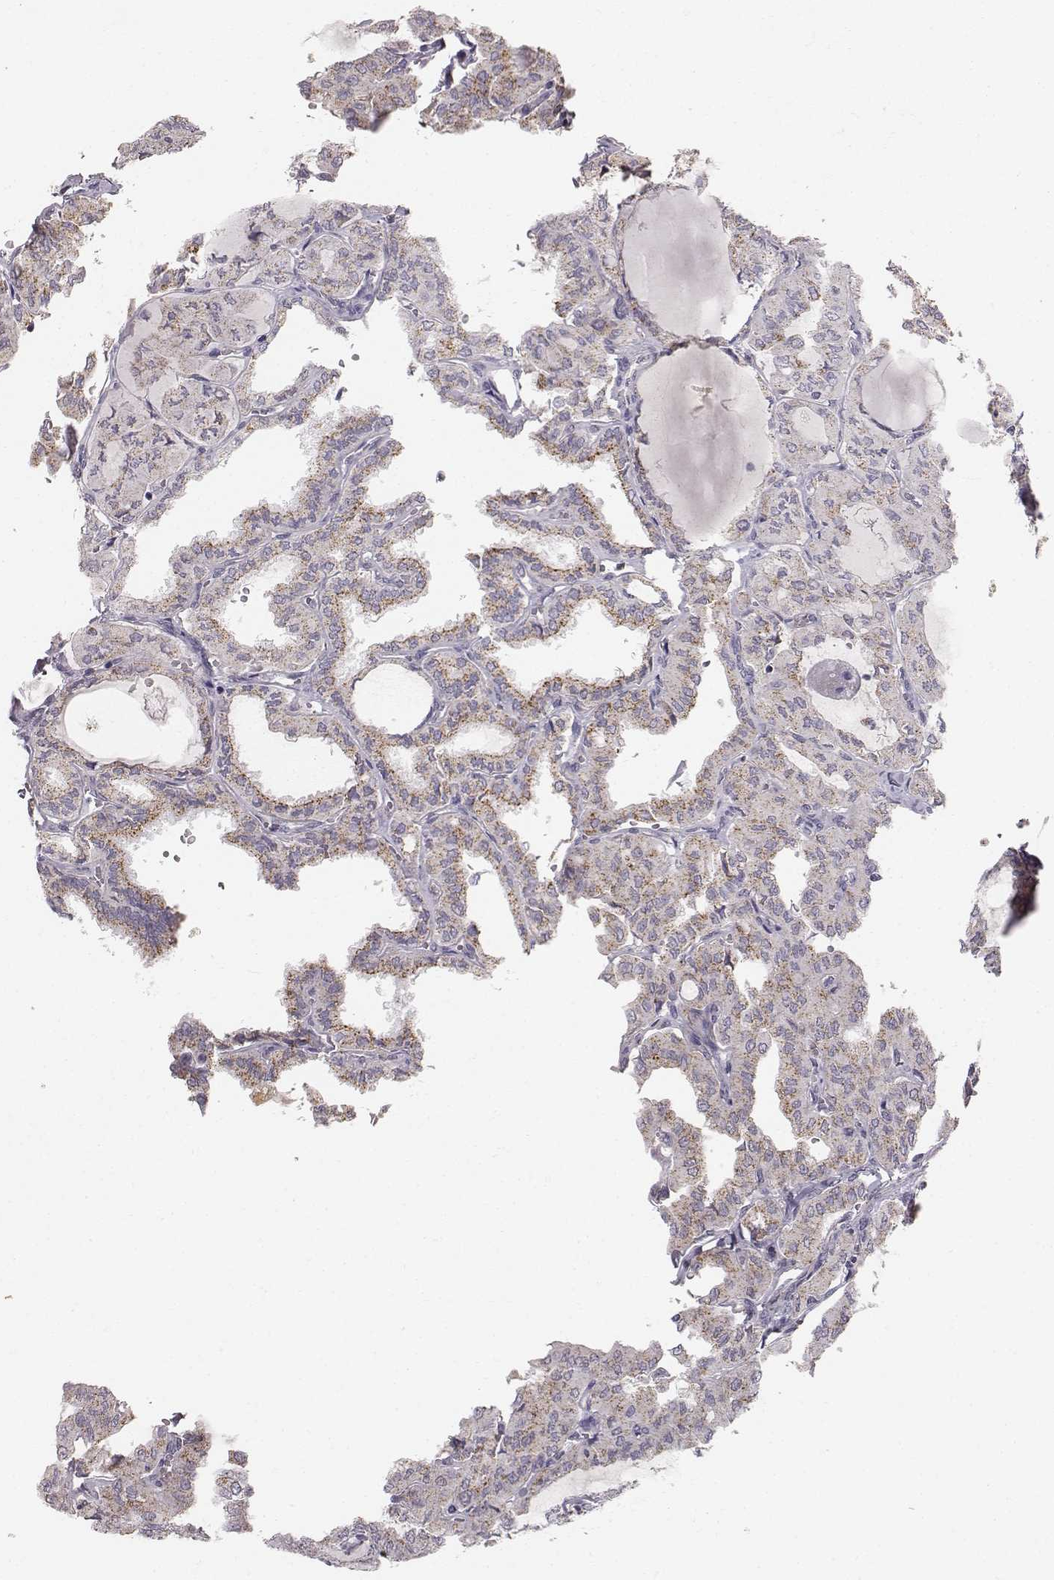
{"staining": {"intensity": "moderate", "quantity": ">75%", "location": "cytoplasmic/membranous"}, "tissue": "thyroid cancer", "cell_type": "Tumor cells", "image_type": "cancer", "snomed": [{"axis": "morphology", "description": "Papillary adenocarcinoma, NOS"}, {"axis": "topography", "description": "Thyroid gland"}], "caption": "A photomicrograph of thyroid cancer (papillary adenocarcinoma) stained for a protein shows moderate cytoplasmic/membranous brown staining in tumor cells.", "gene": "ABCD3", "patient": {"sex": "male", "age": 20}}